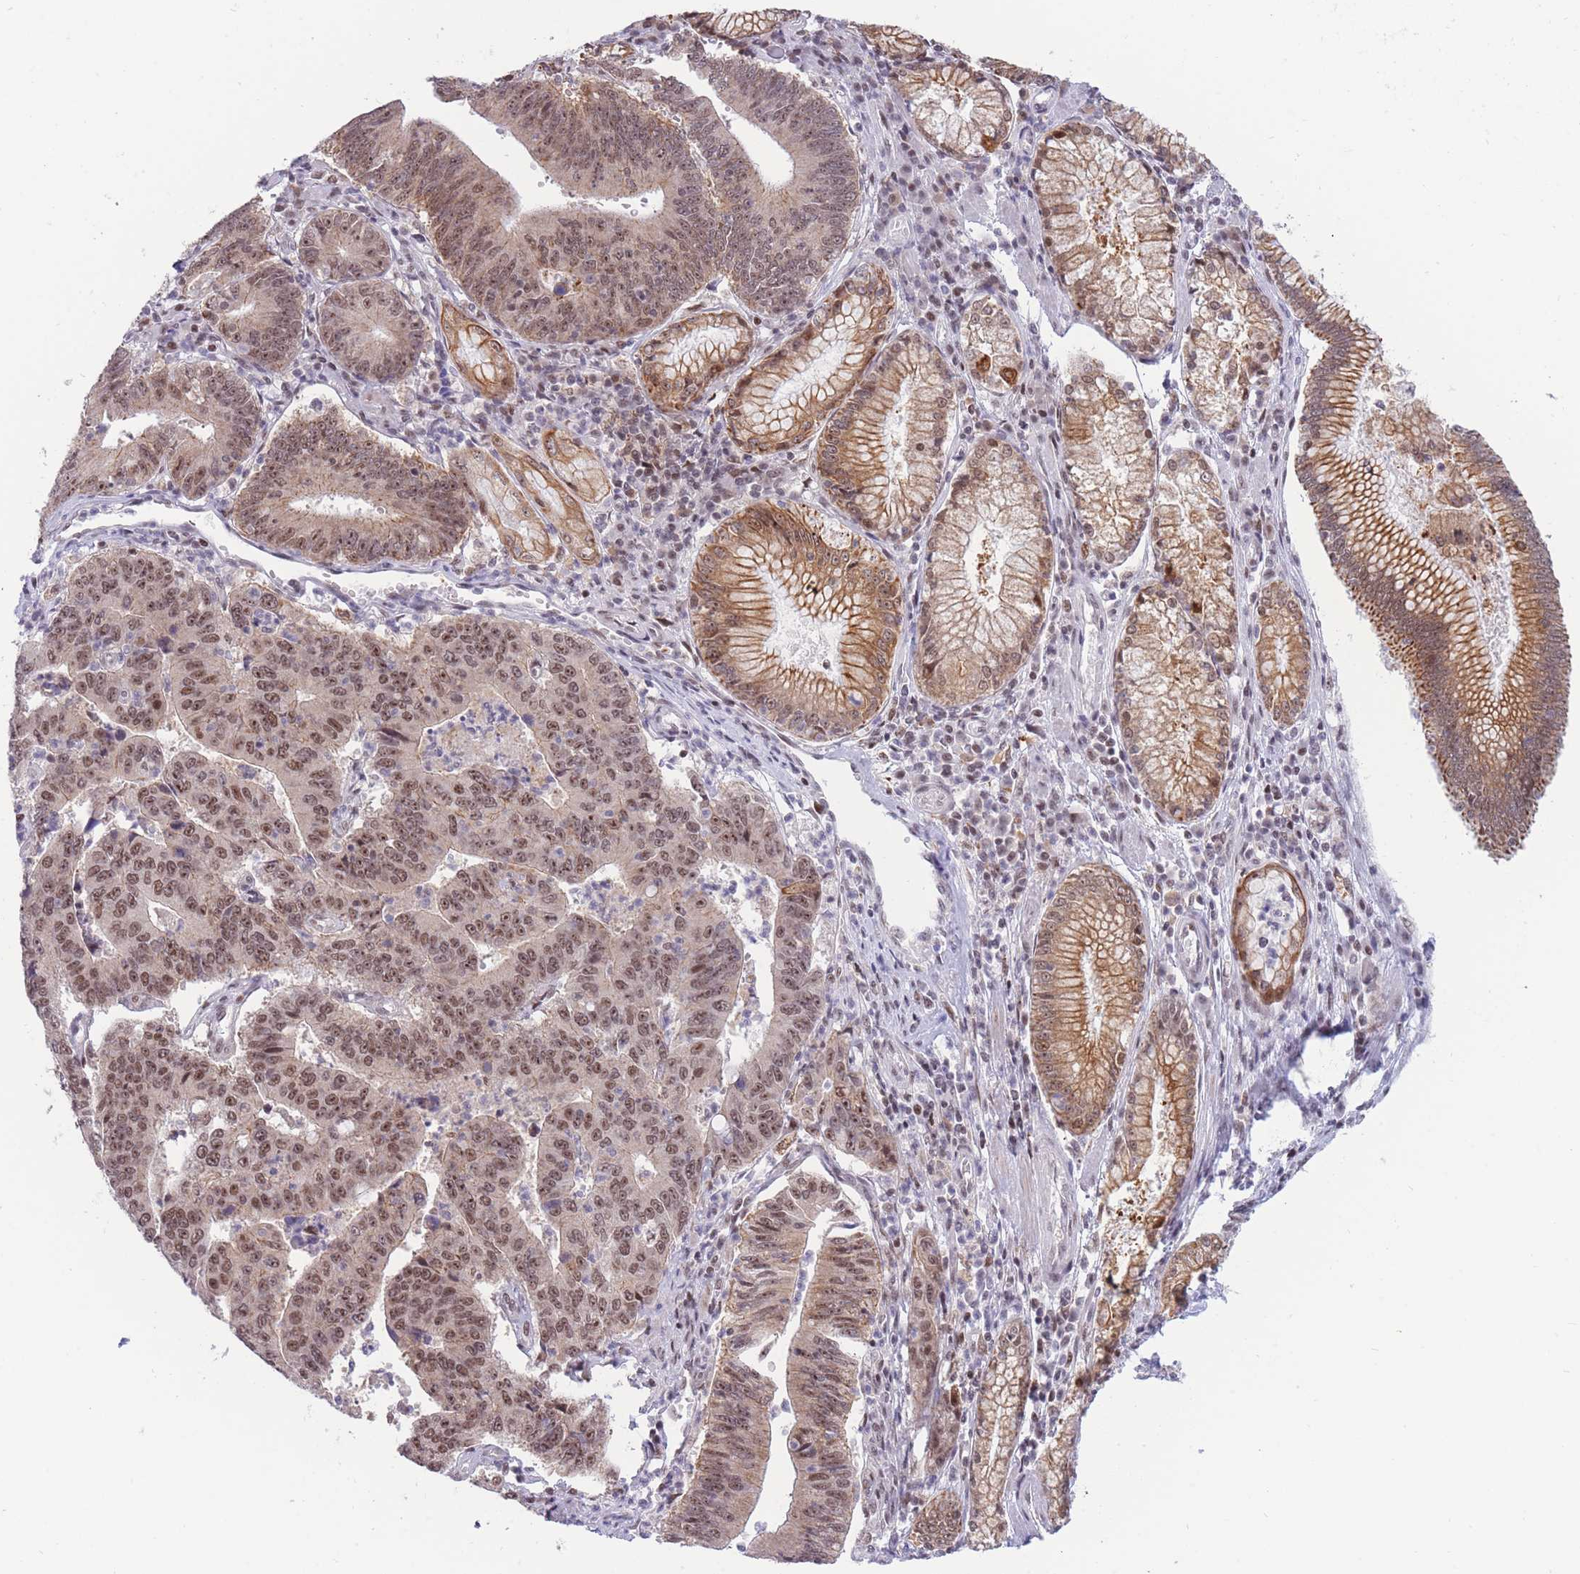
{"staining": {"intensity": "moderate", "quantity": ">75%", "location": "nuclear"}, "tissue": "stomach cancer", "cell_type": "Tumor cells", "image_type": "cancer", "snomed": [{"axis": "morphology", "description": "Adenocarcinoma, NOS"}, {"axis": "topography", "description": "Stomach"}], "caption": "Stomach cancer (adenocarcinoma) tissue reveals moderate nuclear expression in approximately >75% of tumor cells", "gene": "TARBP2", "patient": {"sex": "male", "age": 59}}